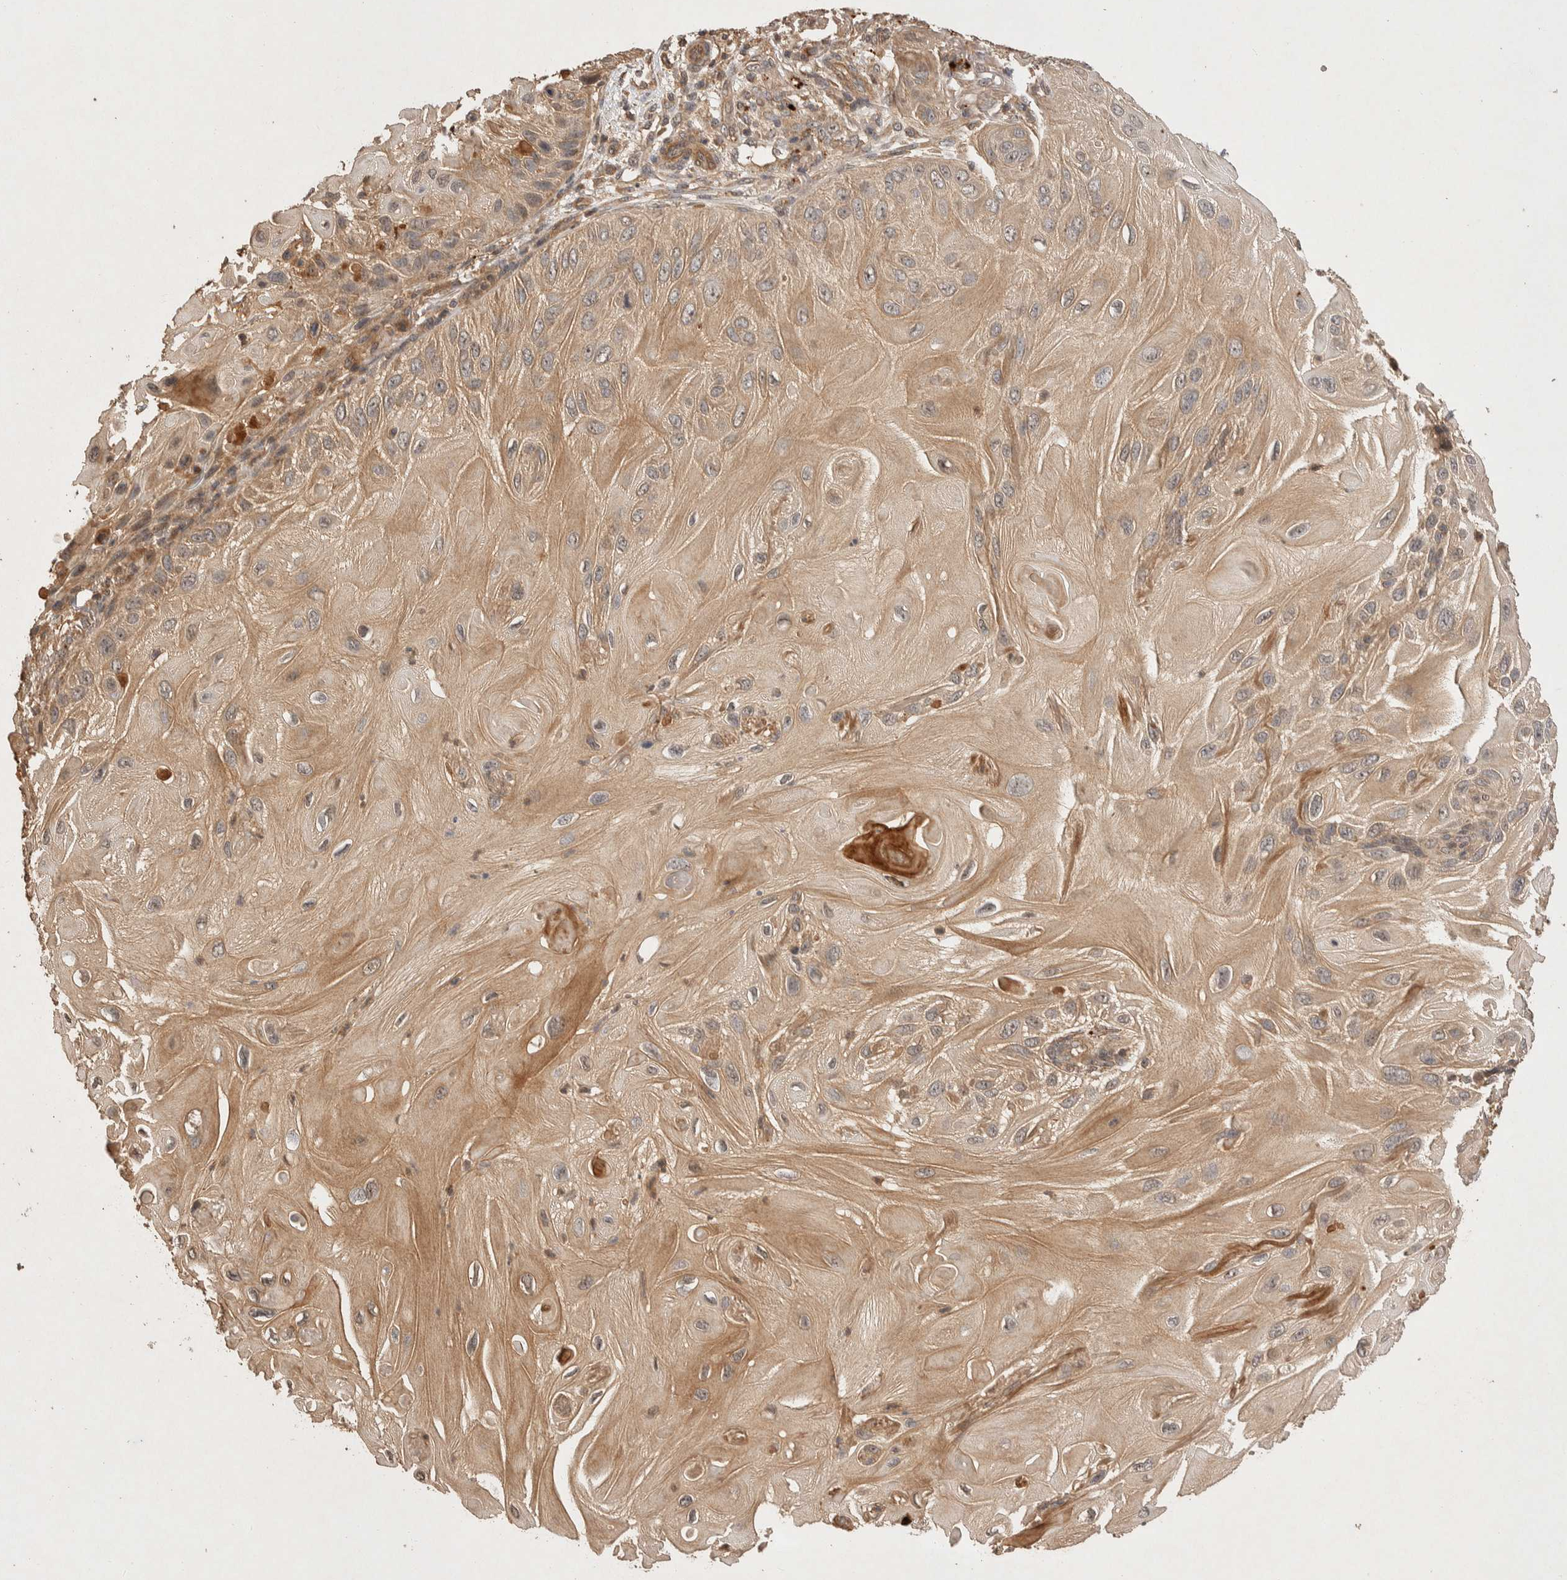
{"staining": {"intensity": "moderate", "quantity": ">75%", "location": "cytoplasmic/membranous"}, "tissue": "skin cancer", "cell_type": "Tumor cells", "image_type": "cancer", "snomed": [{"axis": "morphology", "description": "Squamous cell carcinoma, NOS"}, {"axis": "topography", "description": "Skin"}], "caption": "Approximately >75% of tumor cells in skin squamous cell carcinoma reveal moderate cytoplasmic/membranous protein positivity as visualized by brown immunohistochemical staining.", "gene": "NSMAF", "patient": {"sex": "female", "age": 77}}